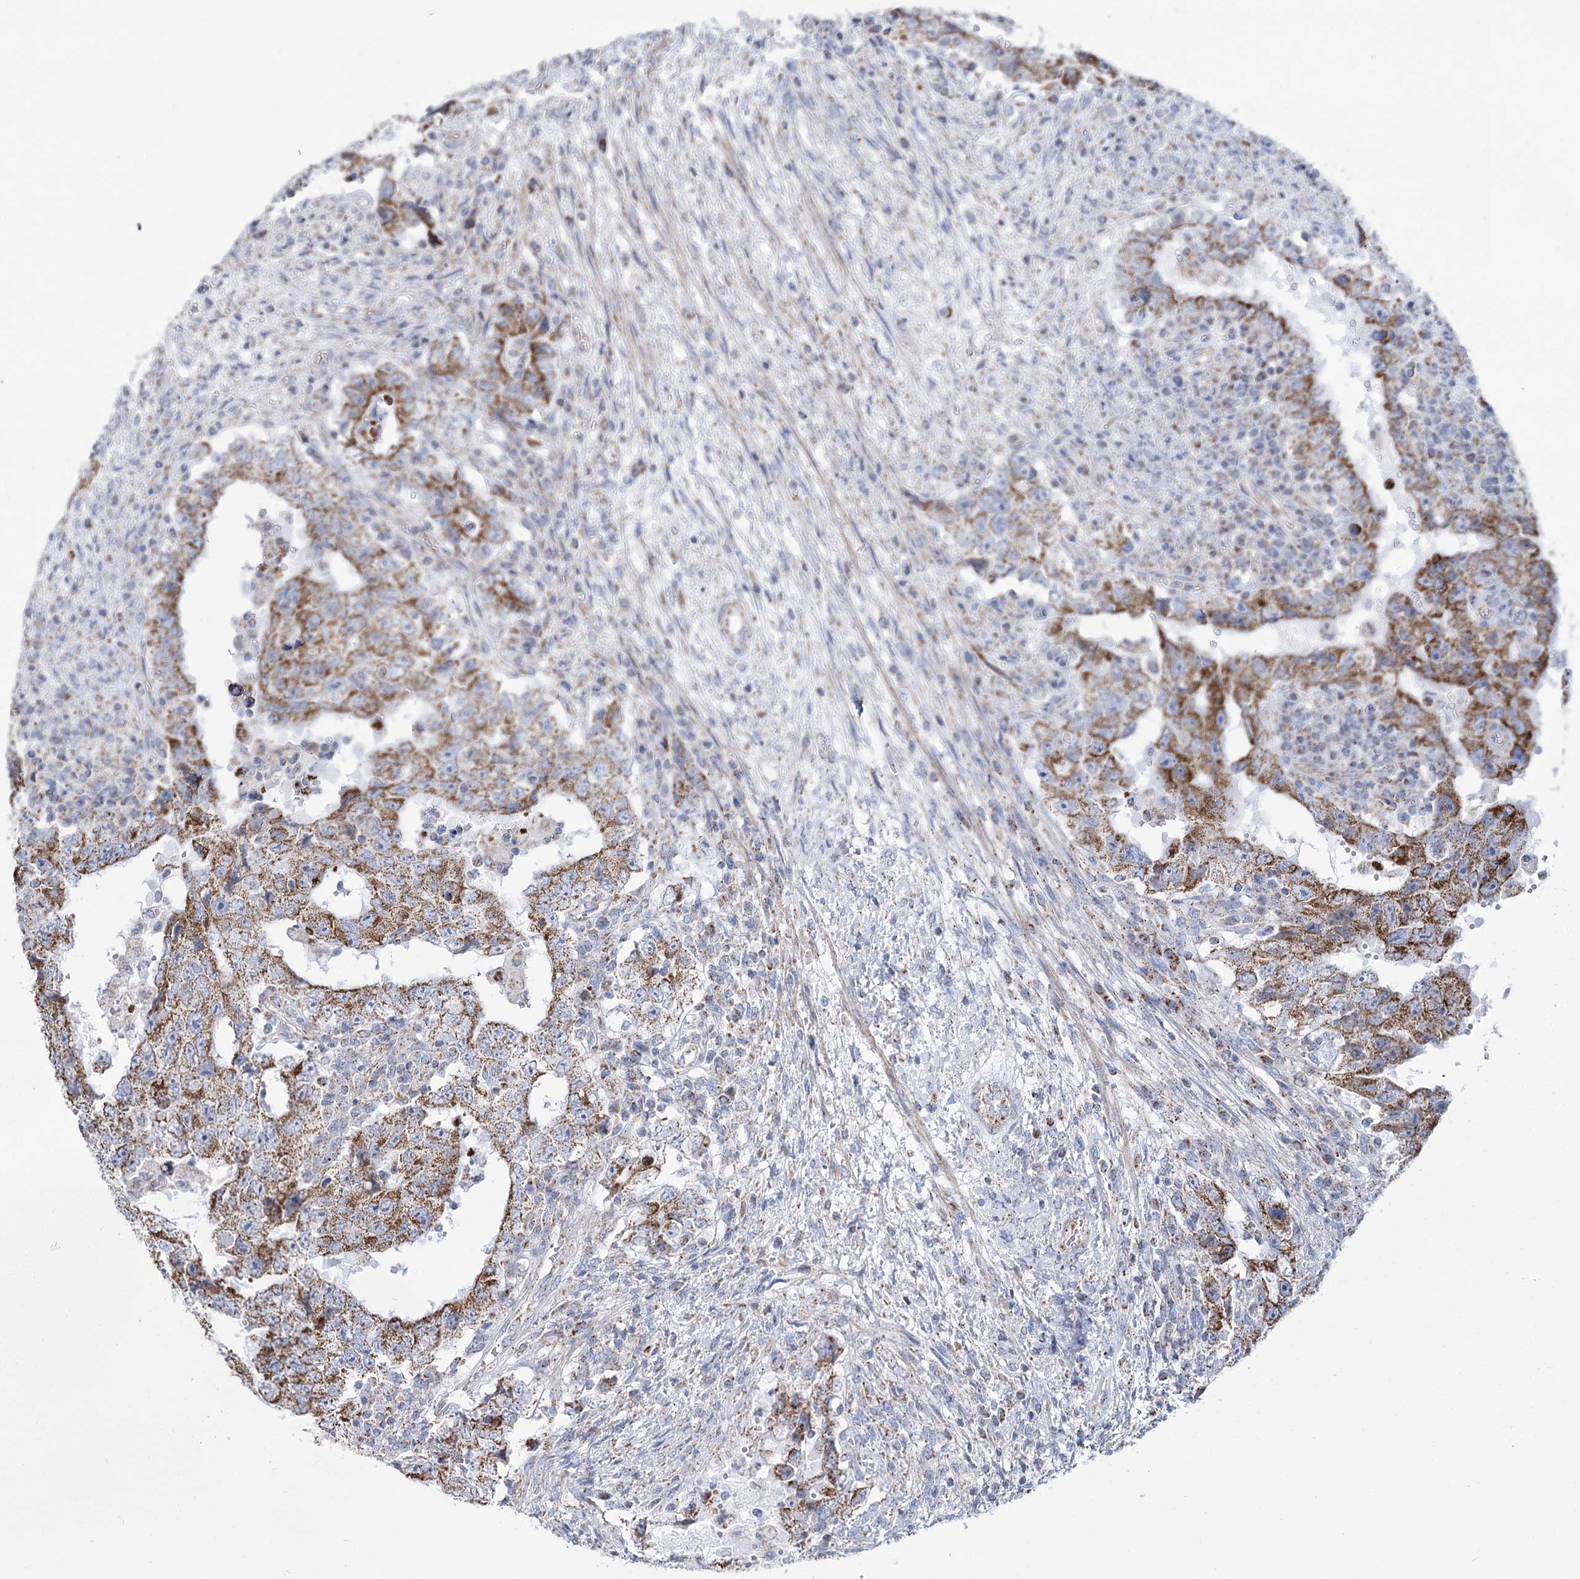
{"staining": {"intensity": "strong", "quantity": ">75%", "location": "cytoplasmic/membranous"}, "tissue": "testis cancer", "cell_type": "Tumor cells", "image_type": "cancer", "snomed": [{"axis": "morphology", "description": "Carcinoma, Embryonal, NOS"}, {"axis": "topography", "description": "Testis"}], "caption": "About >75% of tumor cells in testis embryonal carcinoma display strong cytoplasmic/membranous protein staining as visualized by brown immunohistochemical staining.", "gene": "PDHB", "patient": {"sex": "male", "age": 26}}